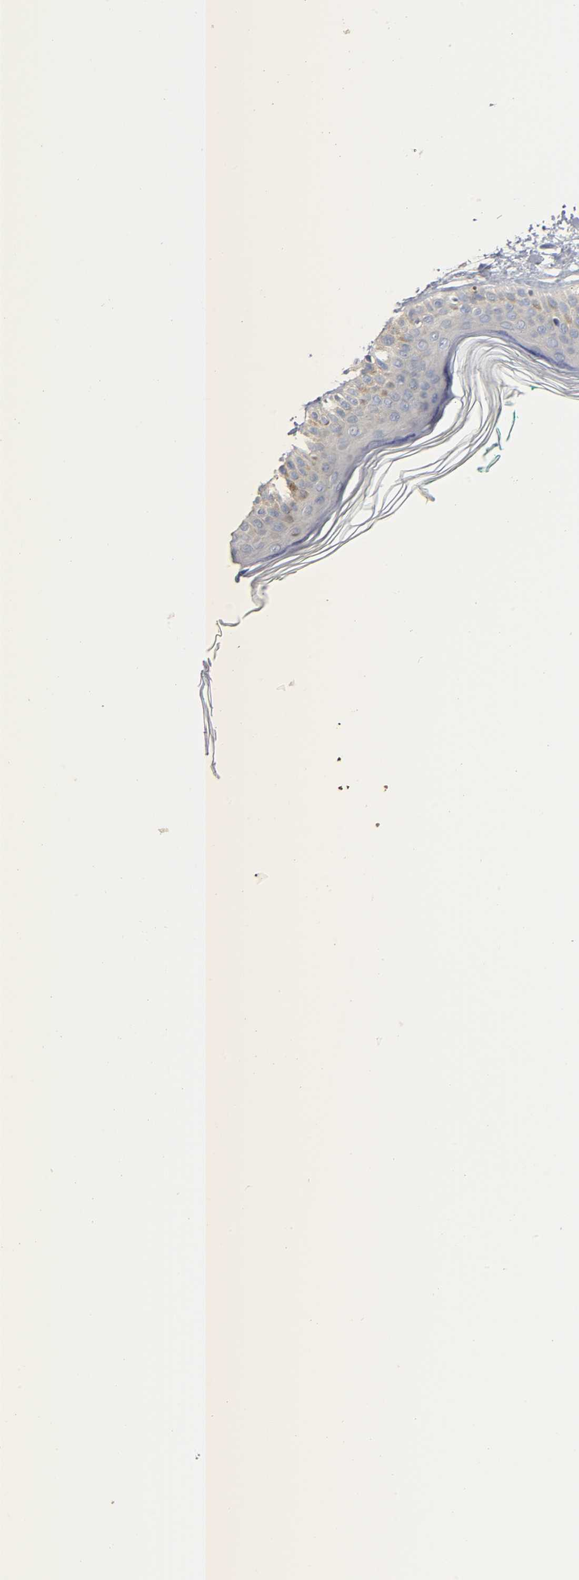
{"staining": {"intensity": "weak", "quantity": "25%-75%", "location": "cytoplasmic/membranous"}, "tissue": "skin", "cell_type": "Keratinocytes", "image_type": "normal", "snomed": [{"axis": "morphology", "description": "Normal tissue, NOS"}, {"axis": "topography", "description": "Skin"}], "caption": "Immunohistochemical staining of unremarkable human skin demonstrates low levels of weak cytoplasmic/membranous positivity in about 25%-75% of keratinocytes.", "gene": "FYN", "patient": {"sex": "male", "age": 71}}